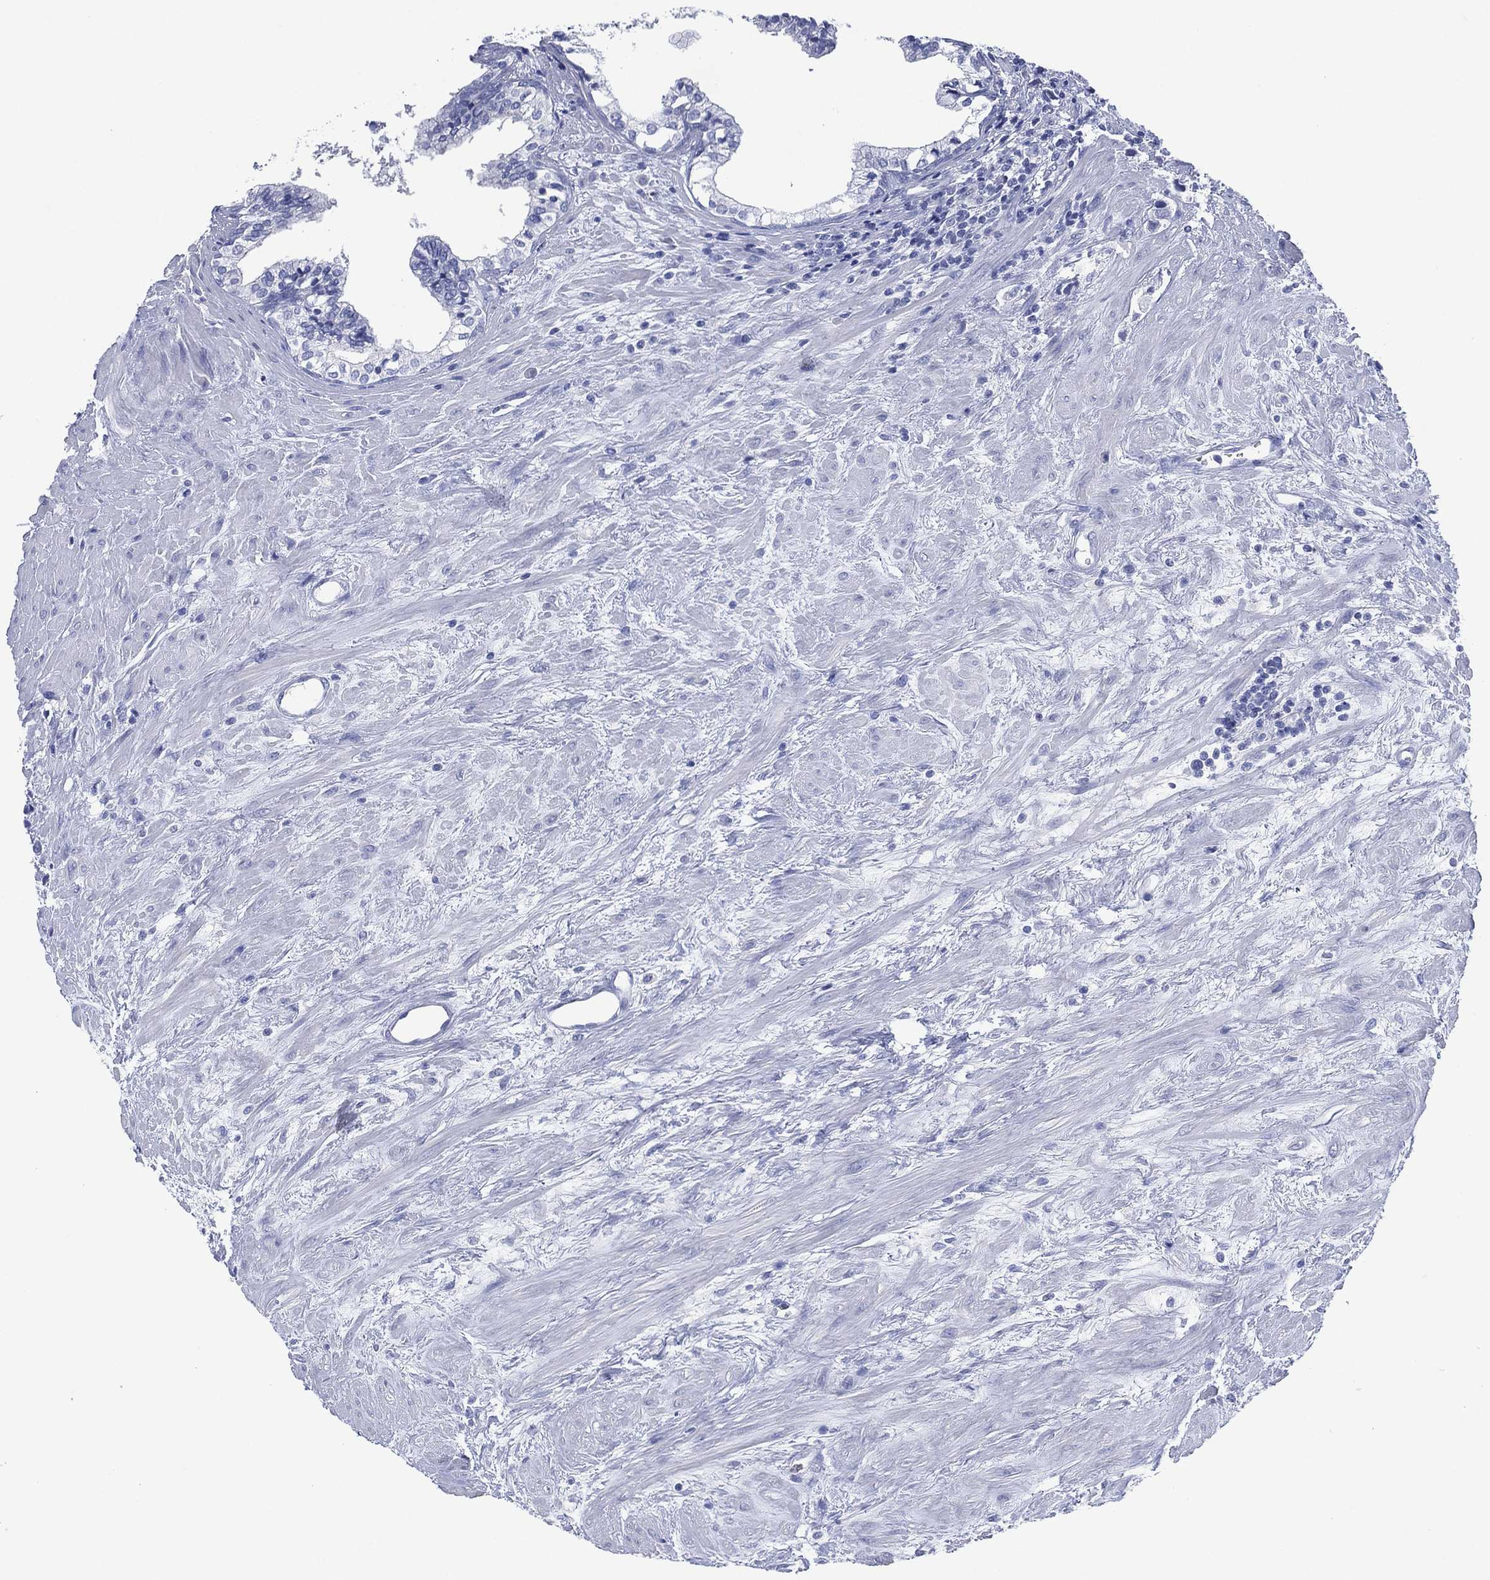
{"staining": {"intensity": "negative", "quantity": "none", "location": "none"}, "tissue": "prostate cancer", "cell_type": "Tumor cells", "image_type": "cancer", "snomed": [{"axis": "morphology", "description": "Adenocarcinoma, NOS"}, {"axis": "topography", "description": "Prostate and seminal vesicle, NOS"}], "caption": "Immunohistochemistry (IHC) image of prostate adenocarcinoma stained for a protein (brown), which demonstrates no staining in tumor cells.", "gene": "TMEM247", "patient": {"sex": "male", "age": 63}}